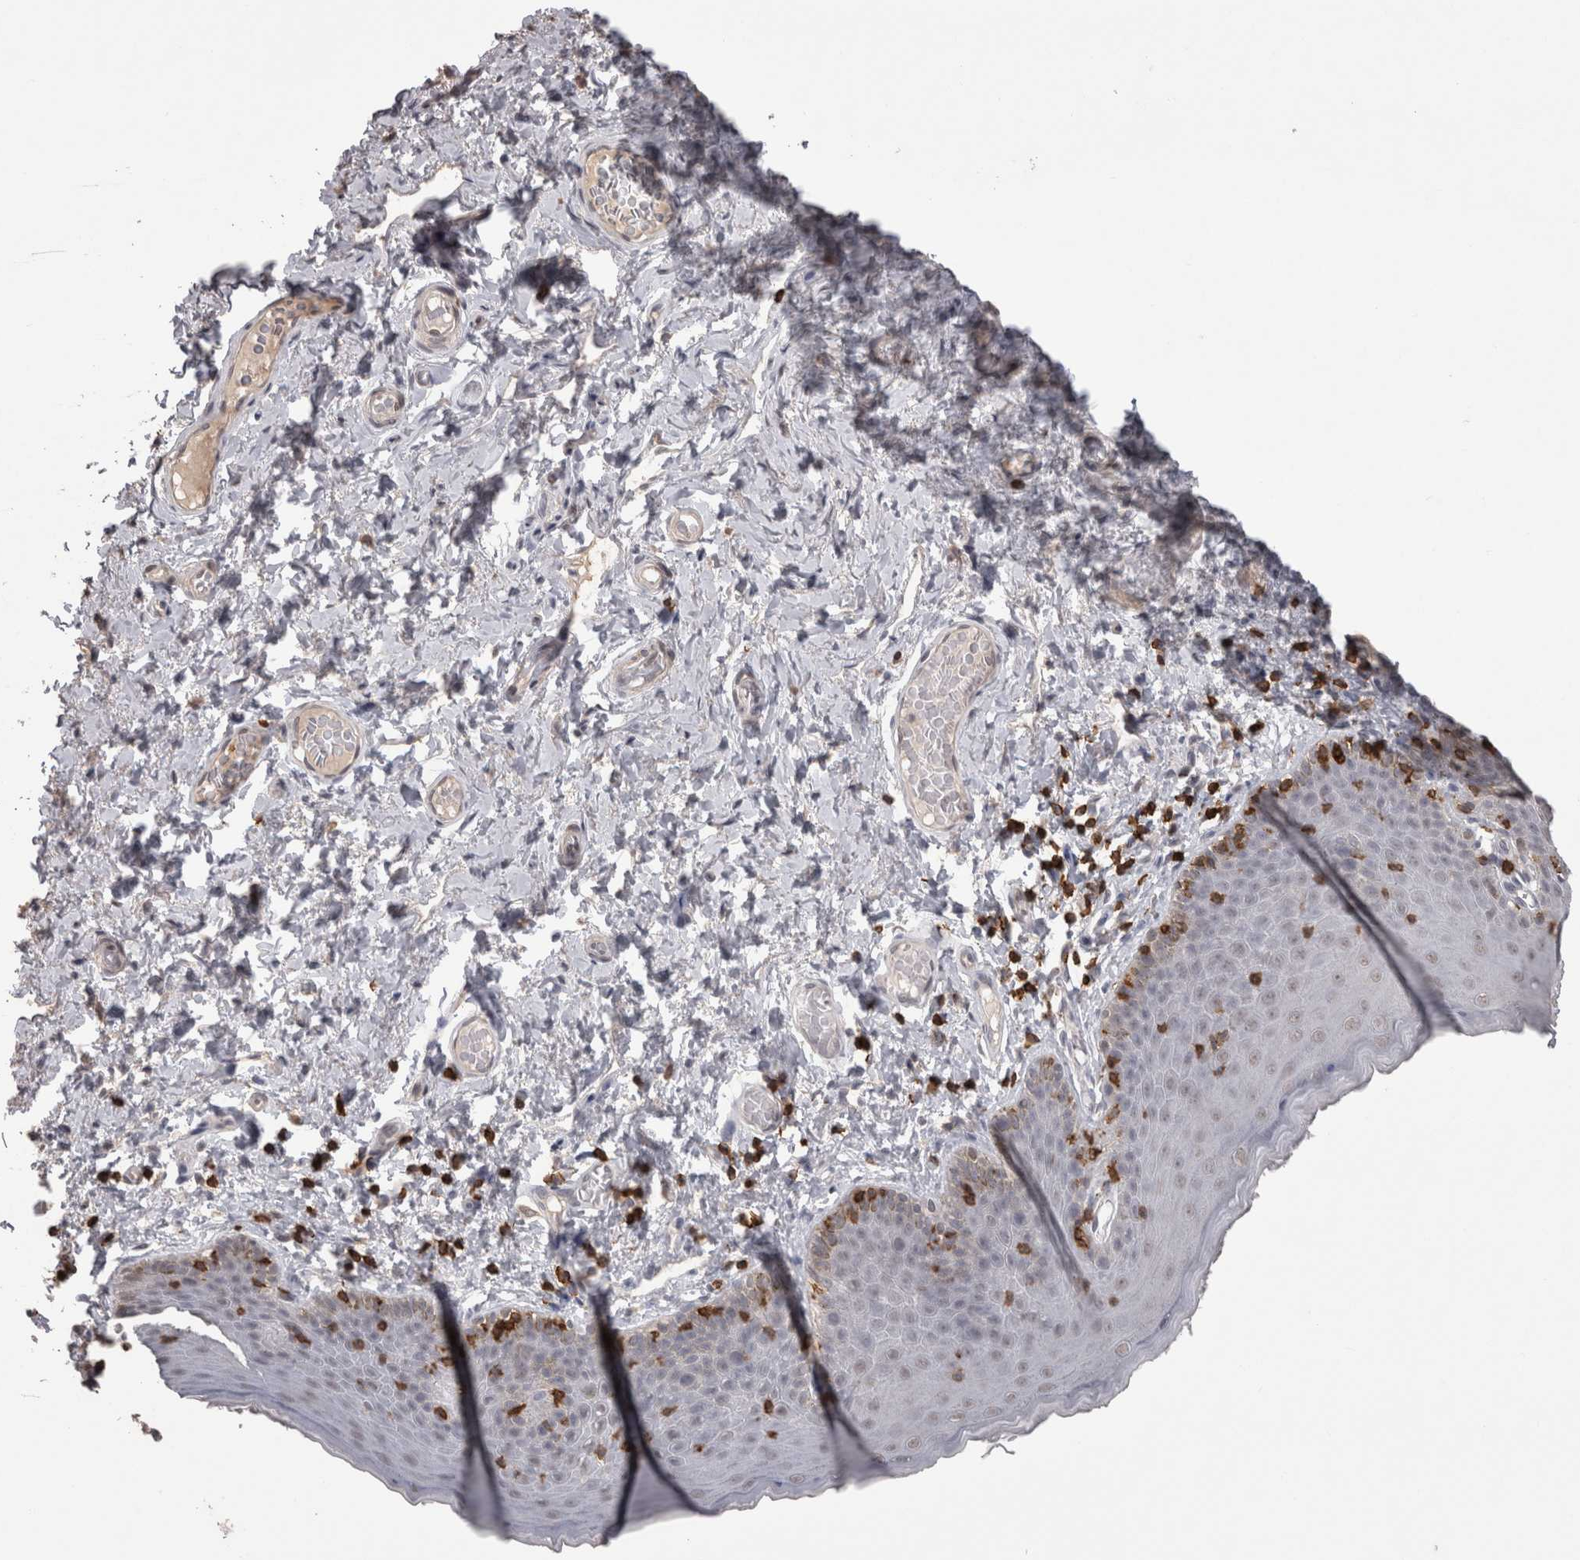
{"staining": {"intensity": "moderate", "quantity": "<25%", "location": "cytoplasmic/membranous"}, "tissue": "skin", "cell_type": "Epidermal cells", "image_type": "normal", "snomed": [{"axis": "morphology", "description": "Normal tissue, NOS"}, {"axis": "topography", "description": "Vulva"}], "caption": "Human skin stained for a protein (brown) shows moderate cytoplasmic/membranous positive staining in about <25% of epidermal cells.", "gene": "SKAP1", "patient": {"sex": "female", "age": 66}}